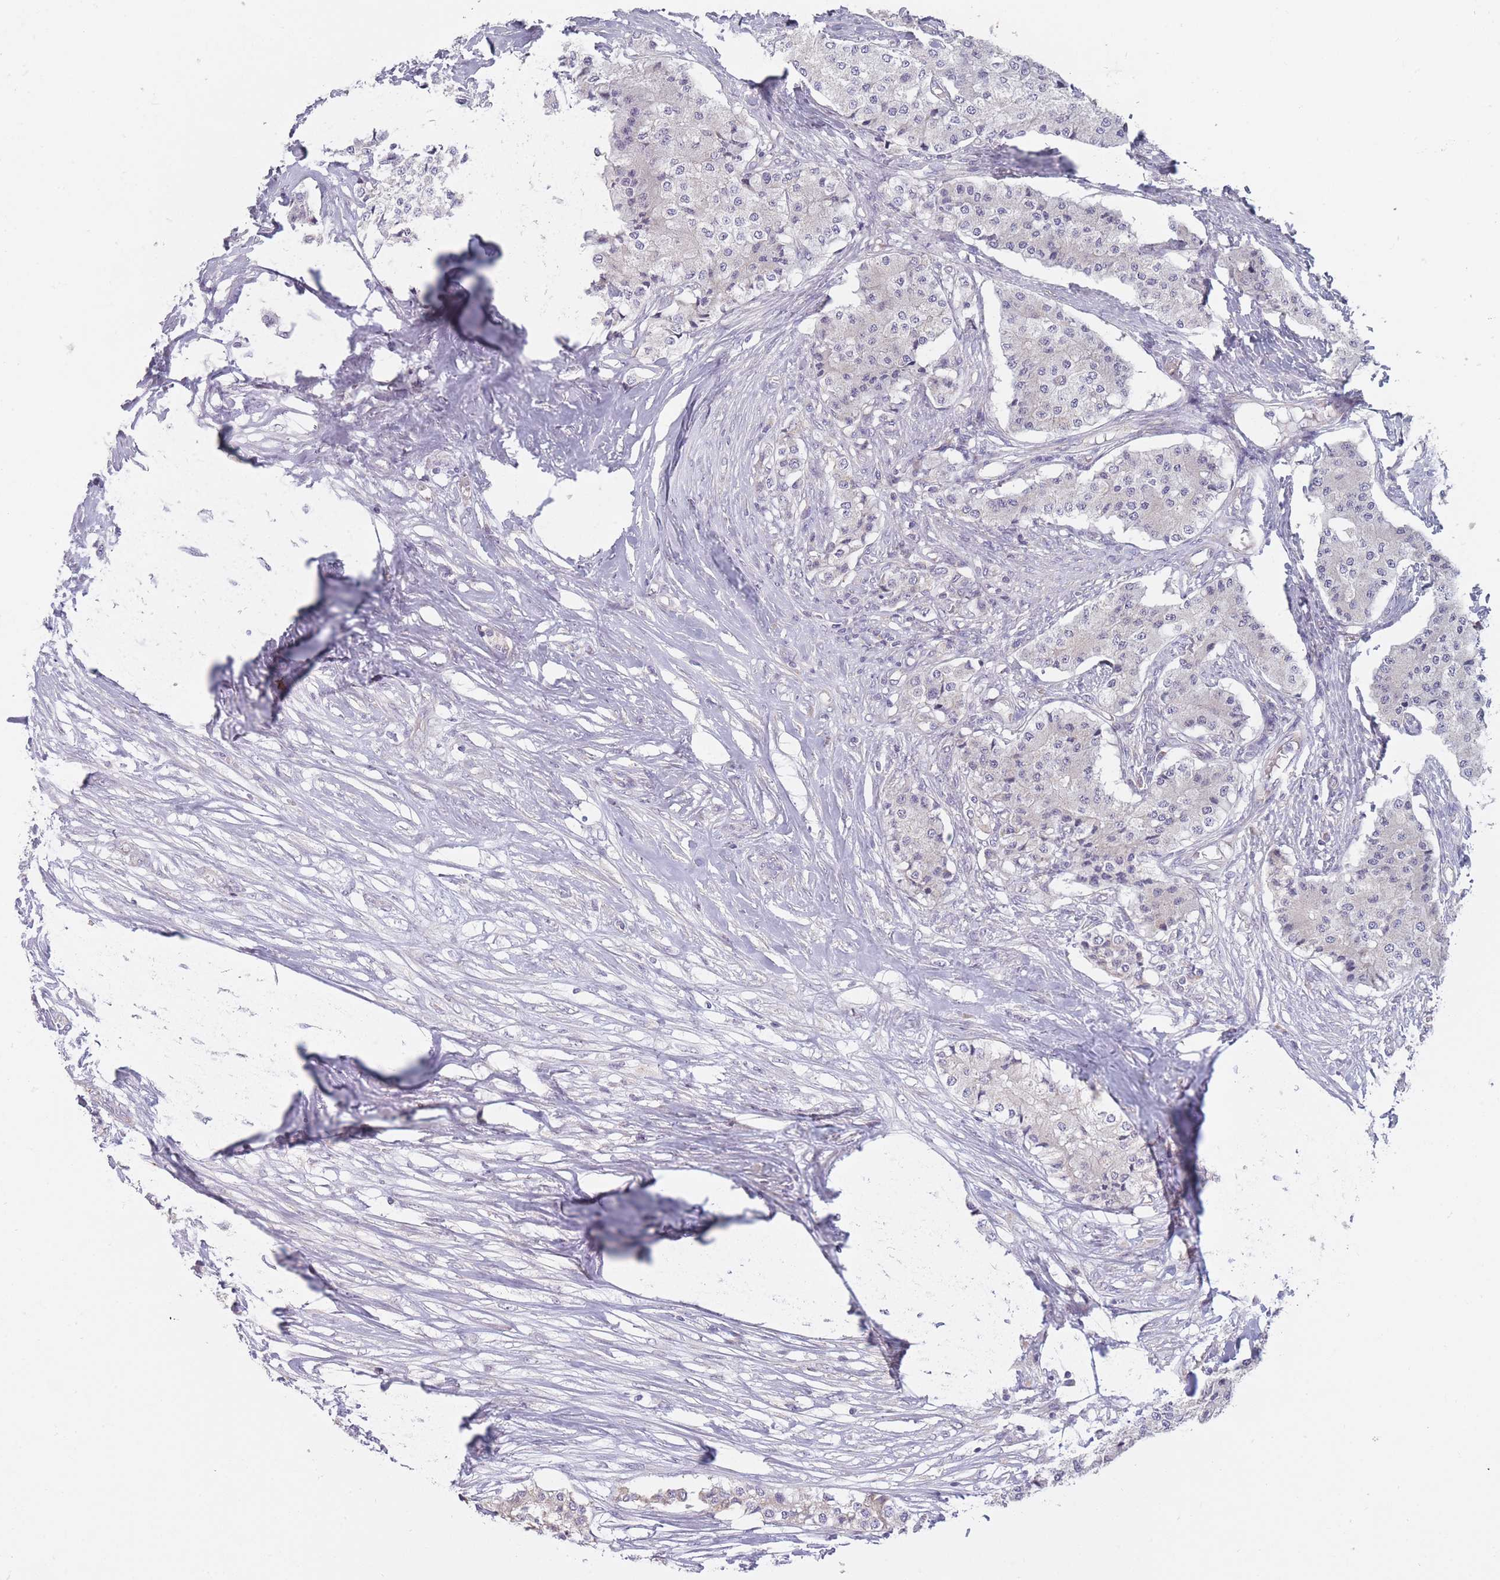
{"staining": {"intensity": "negative", "quantity": "none", "location": "none"}, "tissue": "carcinoid", "cell_type": "Tumor cells", "image_type": "cancer", "snomed": [{"axis": "morphology", "description": "Carcinoid, malignant, NOS"}, {"axis": "topography", "description": "Colon"}], "caption": "An image of malignant carcinoid stained for a protein reveals no brown staining in tumor cells. Brightfield microscopy of IHC stained with DAB (3,3'-diaminobenzidine) (brown) and hematoxylin (blue), captured at high magnification.", "gene": "MRPS18C", "patient": {"sex": "female", "age": 52}}